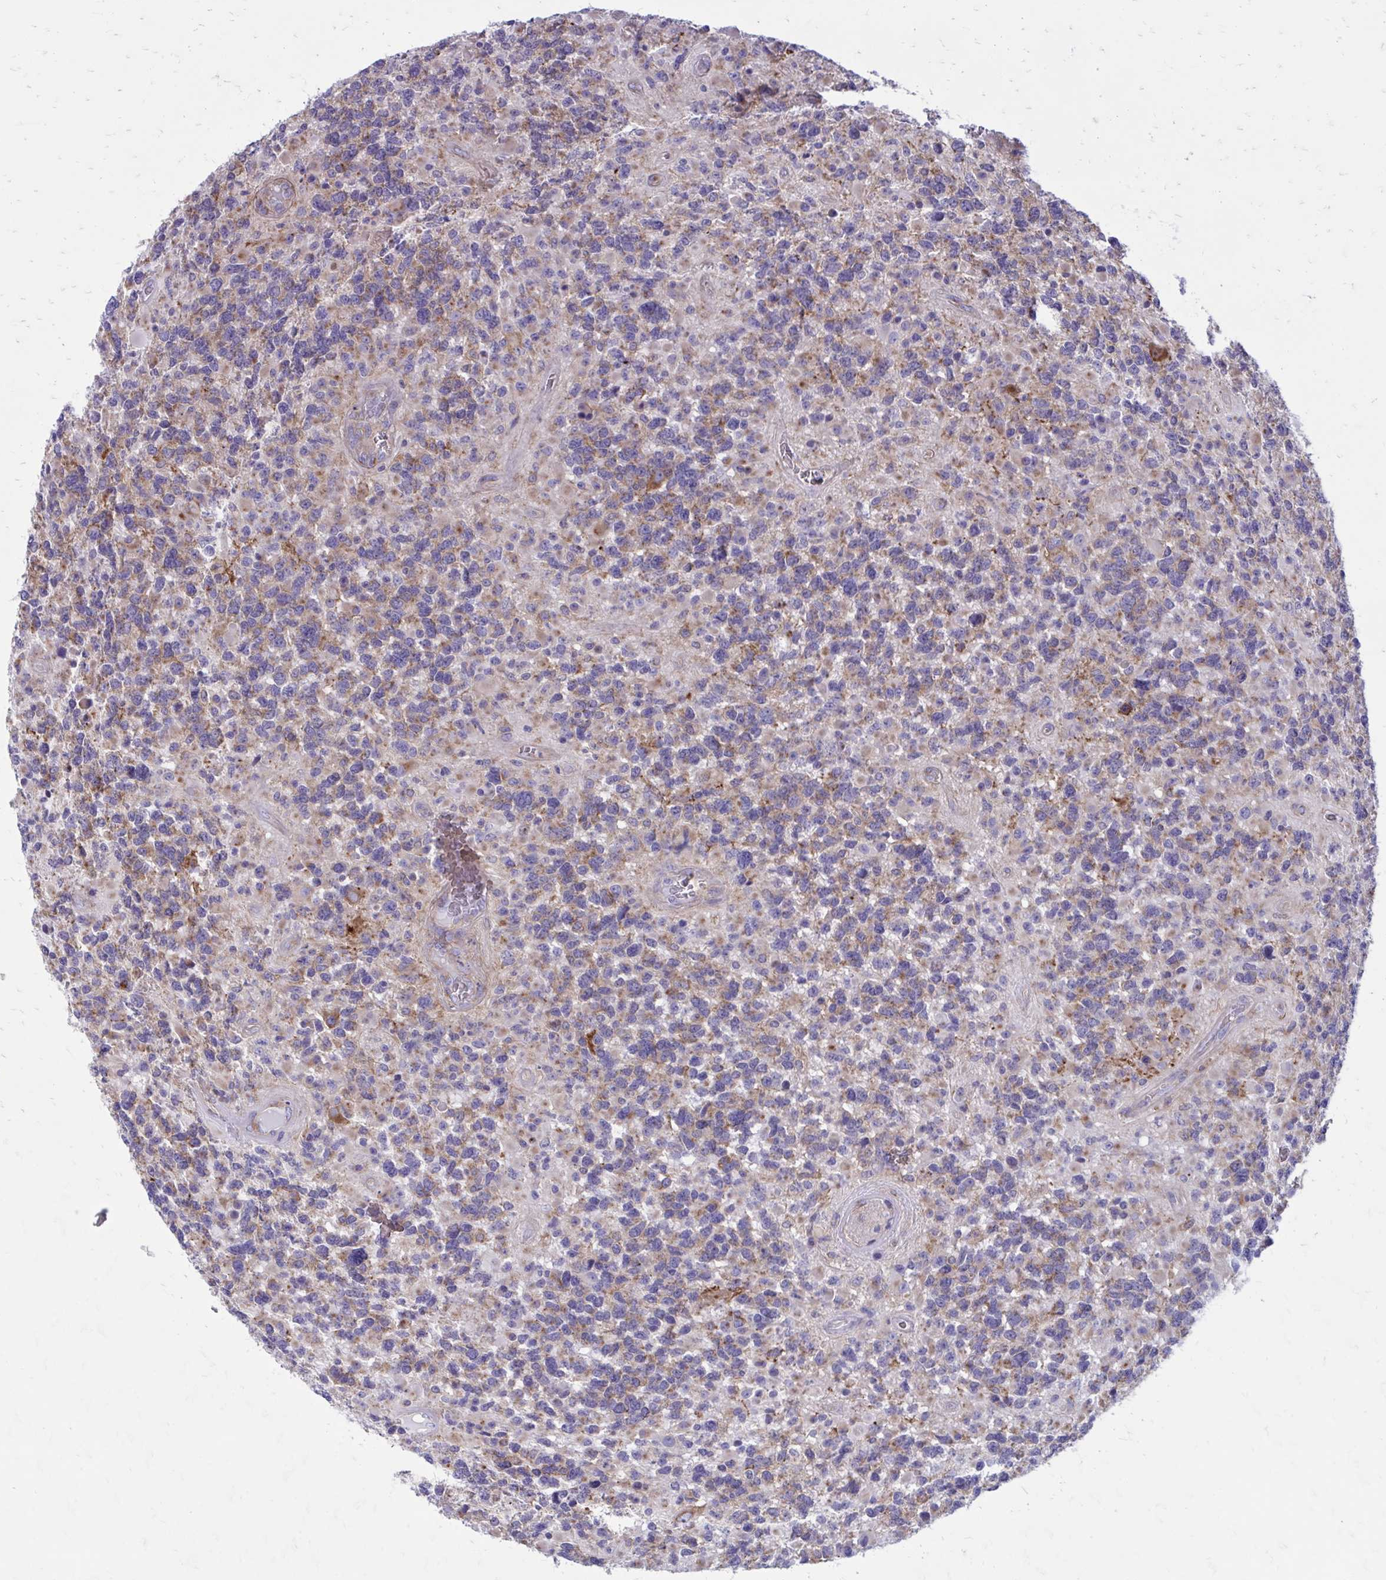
{"staining": {"intensity": "moderate", "quantity": "25%-75%", "location": "cytoplasmic/membranous"}, "tissue": "glioma", "cell_type": "Tumor cells", "image_type": "cancer", "snomed": [{"axis": "morphology", "description": "Glioma, malignant, High grade"}, {"axis": "topography", "description": "Brain"}], "caption": "A brown stain highlights moderate cytoplasmic/membranous staining of a protein in human malignant high-grade glioma tumor cells. (Brightfield microscopy of DAB IHC at high magnification).", "gene": "CLTA", "patient": {"sex": "female", "age": 40}}